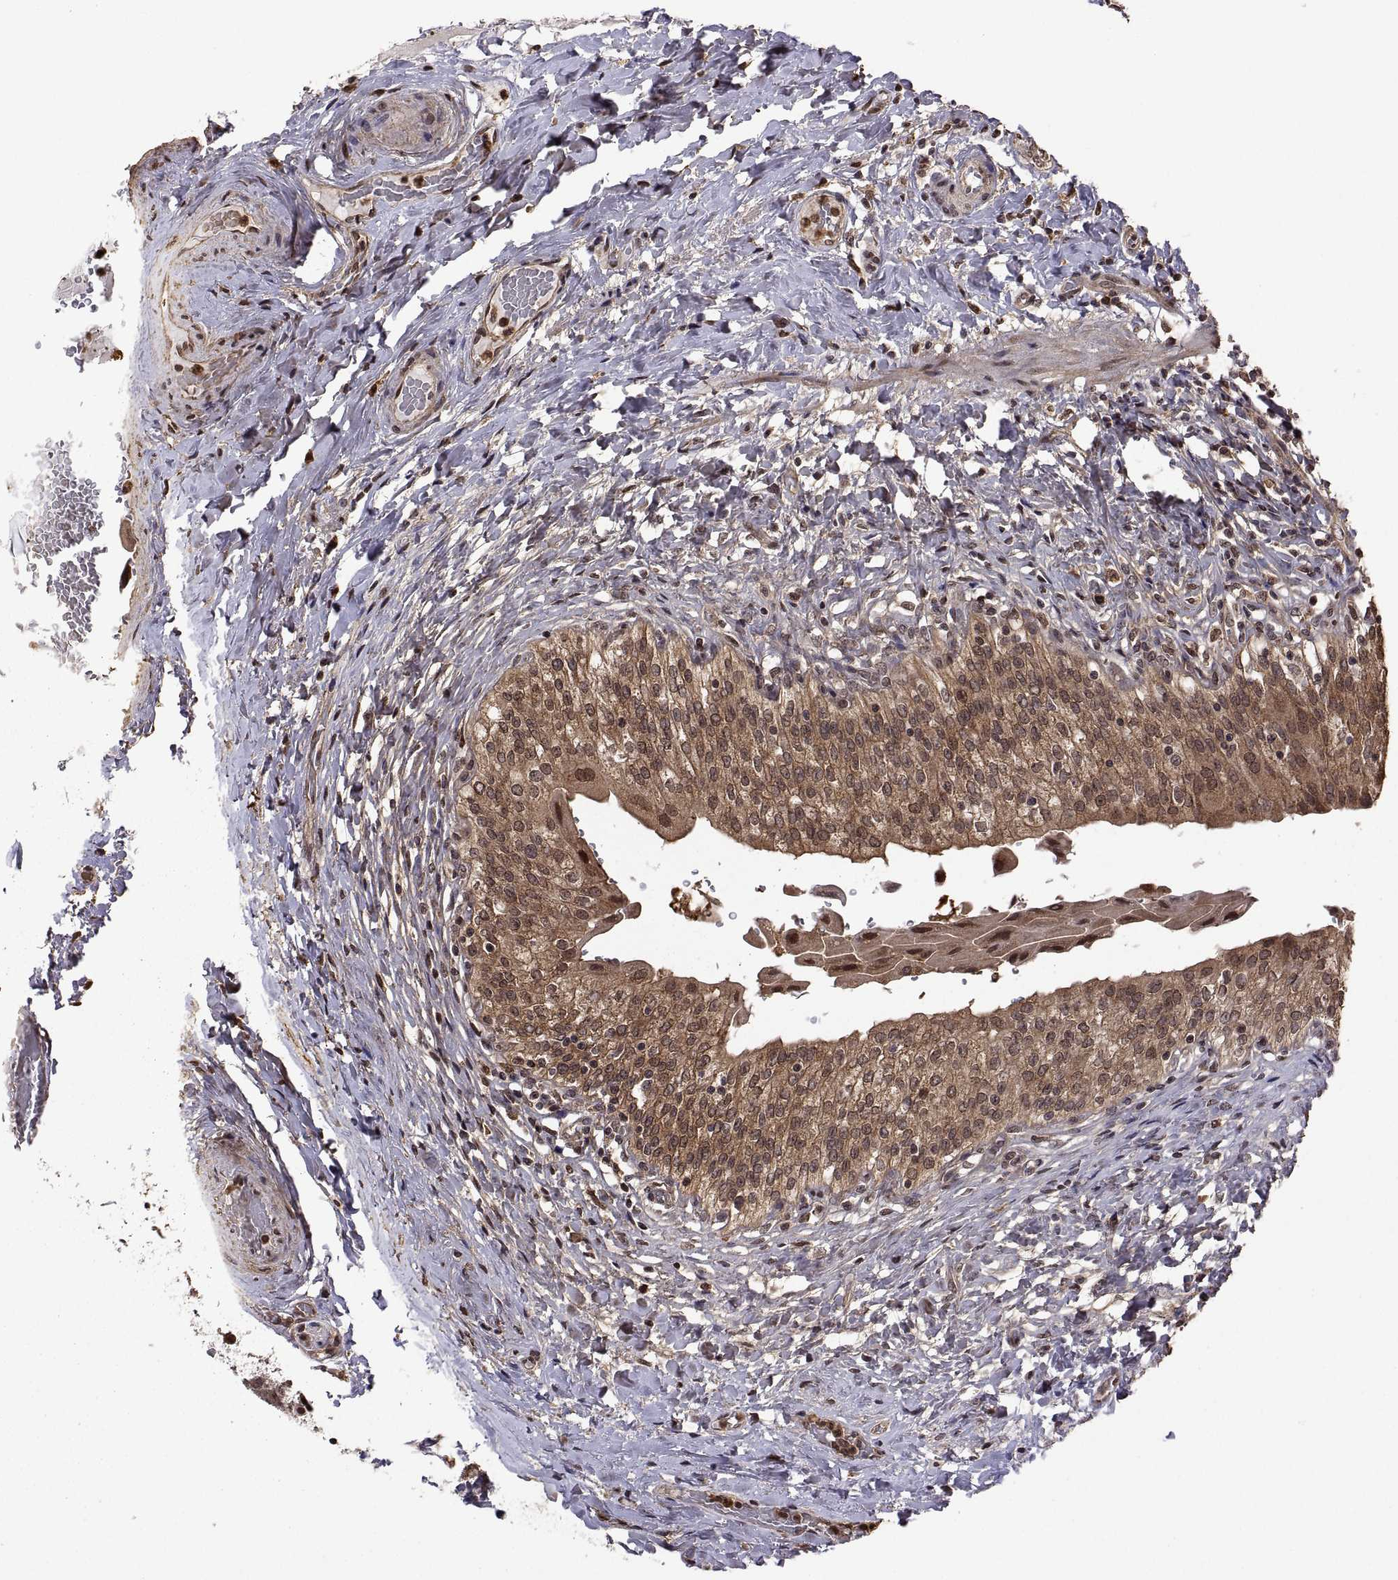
{"staining": {"intensity": "moderate", "quantity": ">75%", "location": "cytoplasmic/membranous,nuclear"}, "tissue": "urinary bladder", "cell_type": "Urothelial cells", "image_type": "normal", "snomed": [{"axis": "morphology", "description": "Normal tissue, NOS"}, {"axis": "morphology", "description": "Inflammation, NOS"}, {"axis": "topography", "description": "Urinary bladder"}], "caption": "Protein expression analysis of normal urinary bladder displays moderate cytoplasmic/membranous,nuclear expression in approximately >75% of urothelial cells.", "gene": "ZNRF2", "patient": {"sex": "male", "age": 64}}